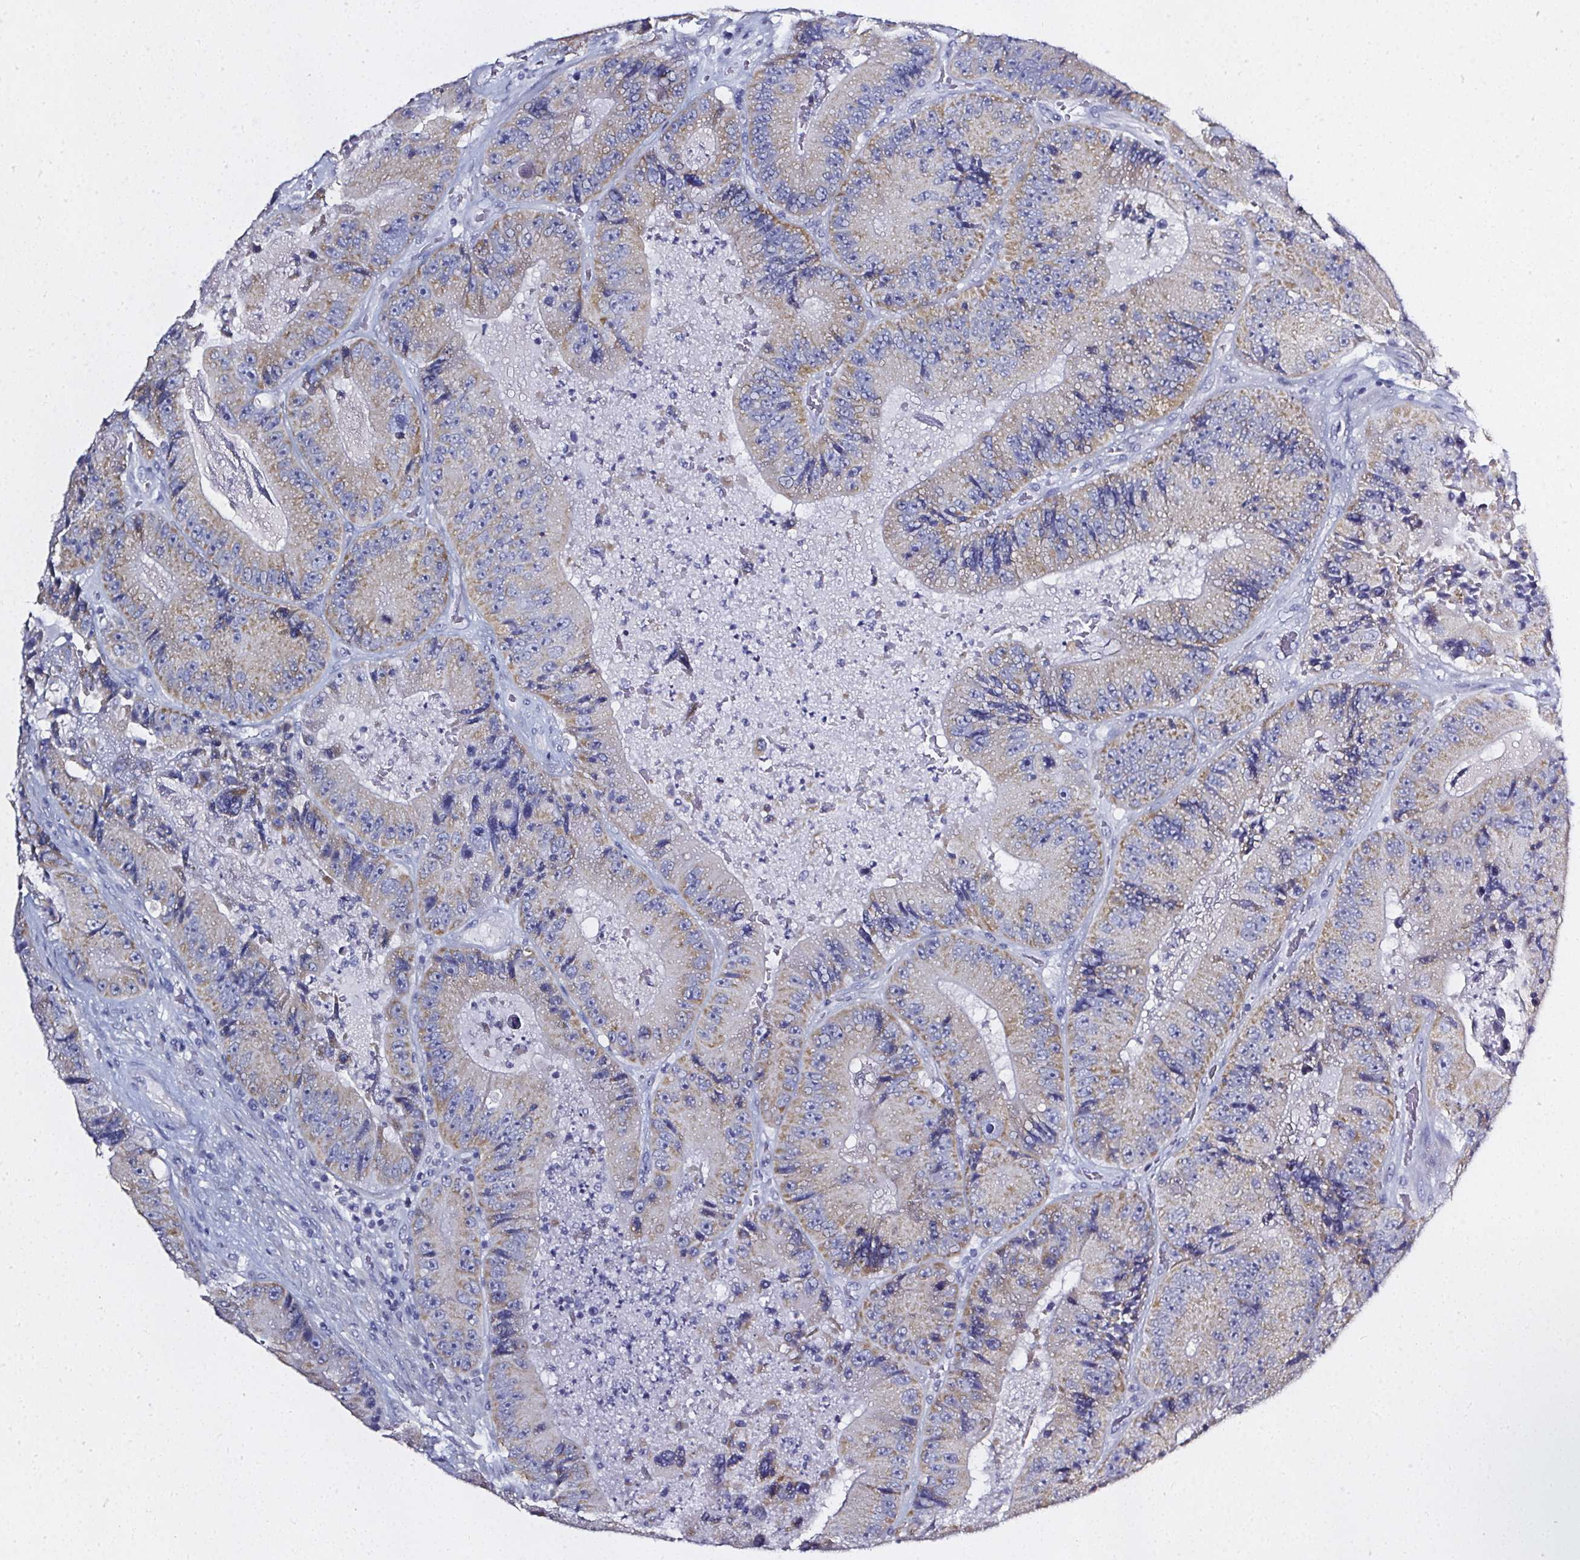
{"staining": {"intensity": "weak", "quantity": "25%-75%", "location": "cytoplasmic/membranous"}, "tissue": "colorectal cancer", "cell_type": "Tumor cells", "image_type": "cancer", "snomed": [{"axis": "morphology", "description": "Adenocarcinoma, NOS"}, {"axis": "topography", "description": "Colon"}], "caption": "Immunohistochemistry (DAB) staining of human colorectal adenocarcinoma reveals weak cytoplasmic/membranous protein positivity in about 25%-75% of tumor cells.", "gene": "ELAVL2", "patient": {"sex": "female", "age": 86}}